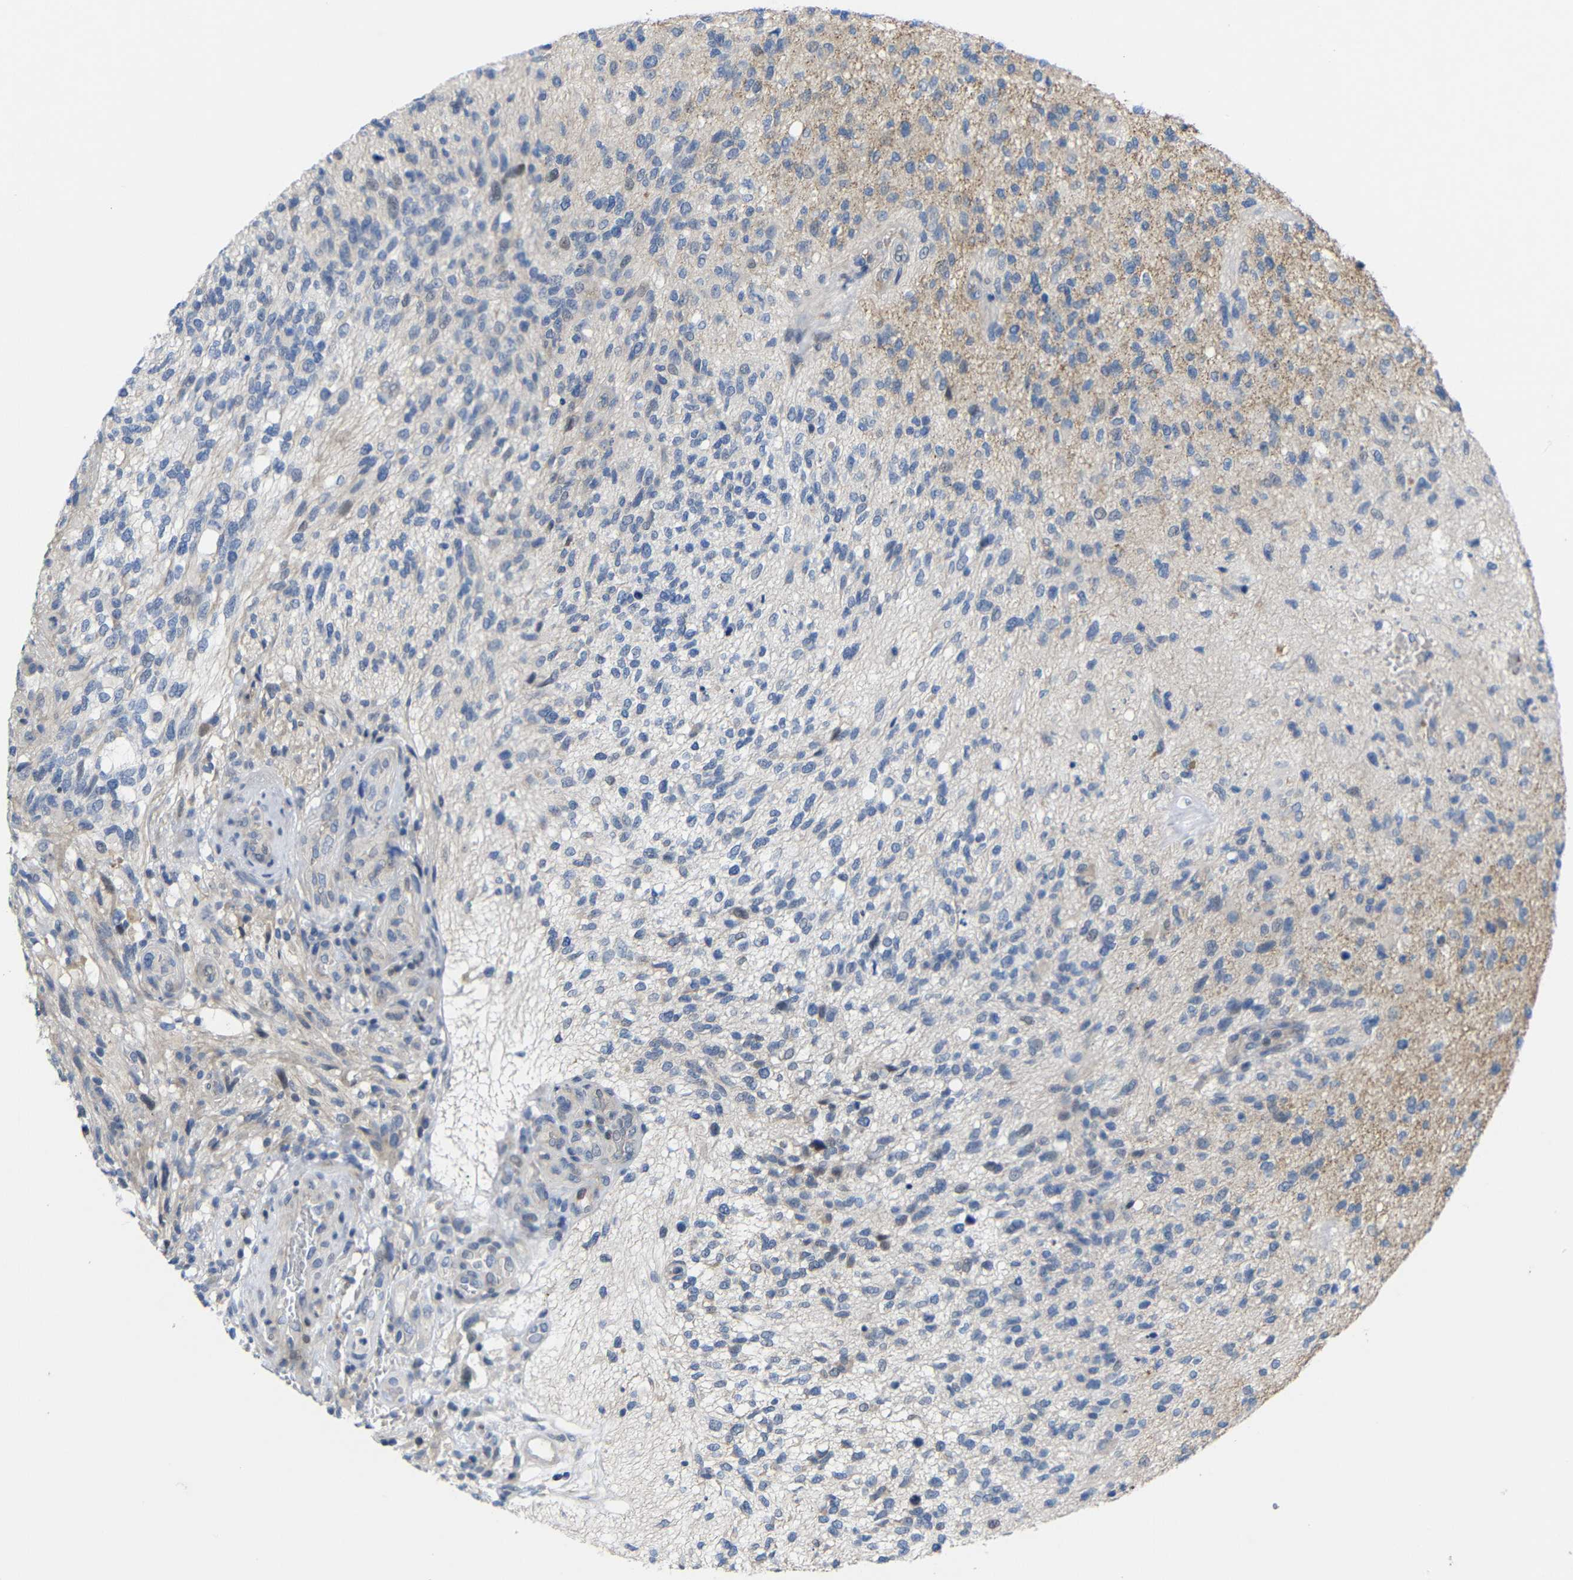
{"staining": {"intensity": "negative", "quantity": "none", "location": "none"}, "tissue": "glioma", "cell_type": "Tumor cells", "image_type": "cancer", "snomed": [{"axis": "morphology", "description": "Normal tissue, NOS"}, {"axis": "morphology", "description": "Glioma, malignant, High grade"}, {"axis": "topography", "description": "Cerebral cortex"}], "caption": "Immunohistochemical staining of high-grade glioma (malignant) displays no significant staining in tumor cells.", "gene": "CMTM1", "patient": {"sex": "male", "age": 75}}